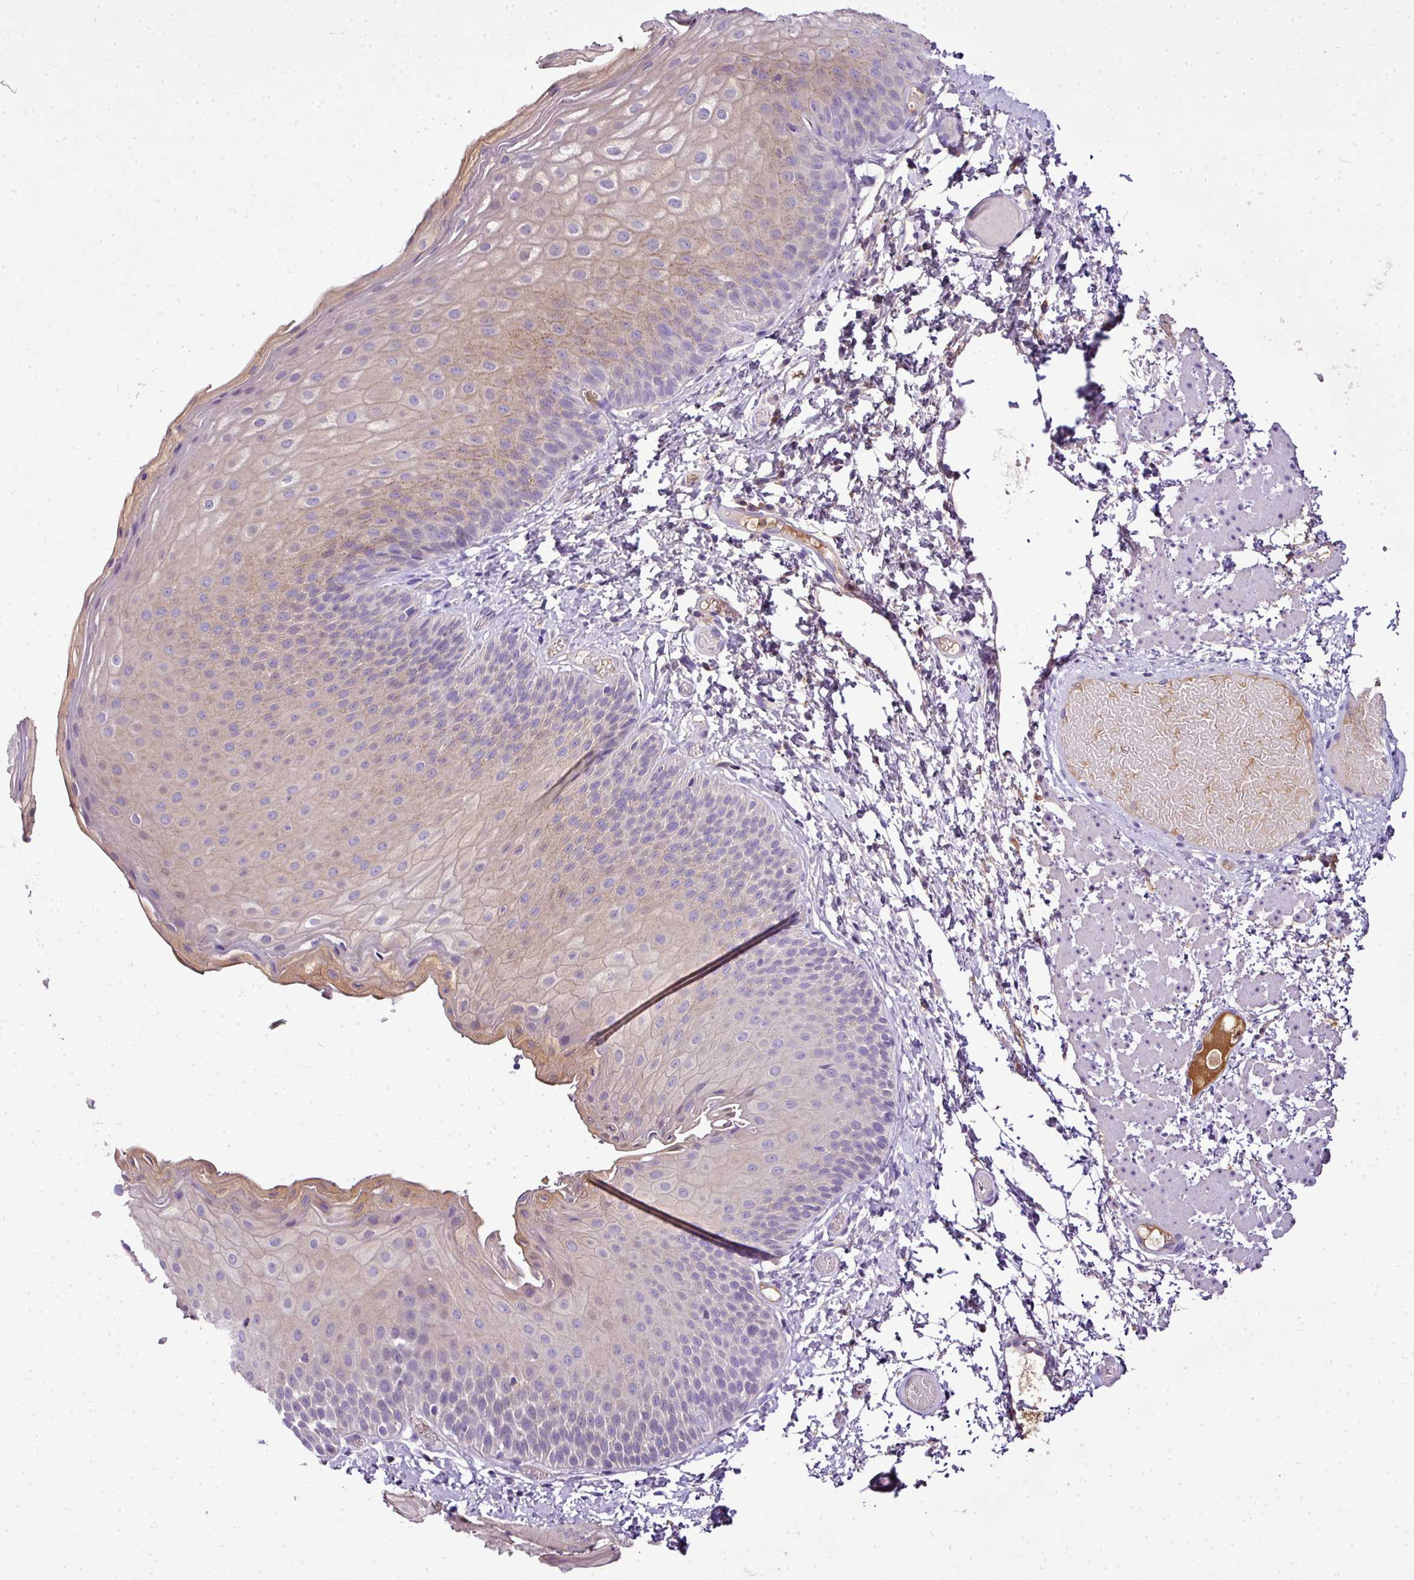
{"staining": {"intensity": "moderate", "quantity": "25%-75%", "location": "cytoplasmic/membranous"}, "tissue": "skin", "cell_type": "Epidermal cells", "image_type": "normal", "snomed": [{"axis": "morphology", "description": "Normal tissue, NOS"}, {"axis": "topography", "description": "Anal"}], "caption": "An immunohistochemistry image of benign tissue is shown. Protein staining in brown labels moderate cytoplasmic/membranous positivity in skin within epidermal cells.", "gene": "CAB39L", "patient": {"sex": "female", "age": 40}}